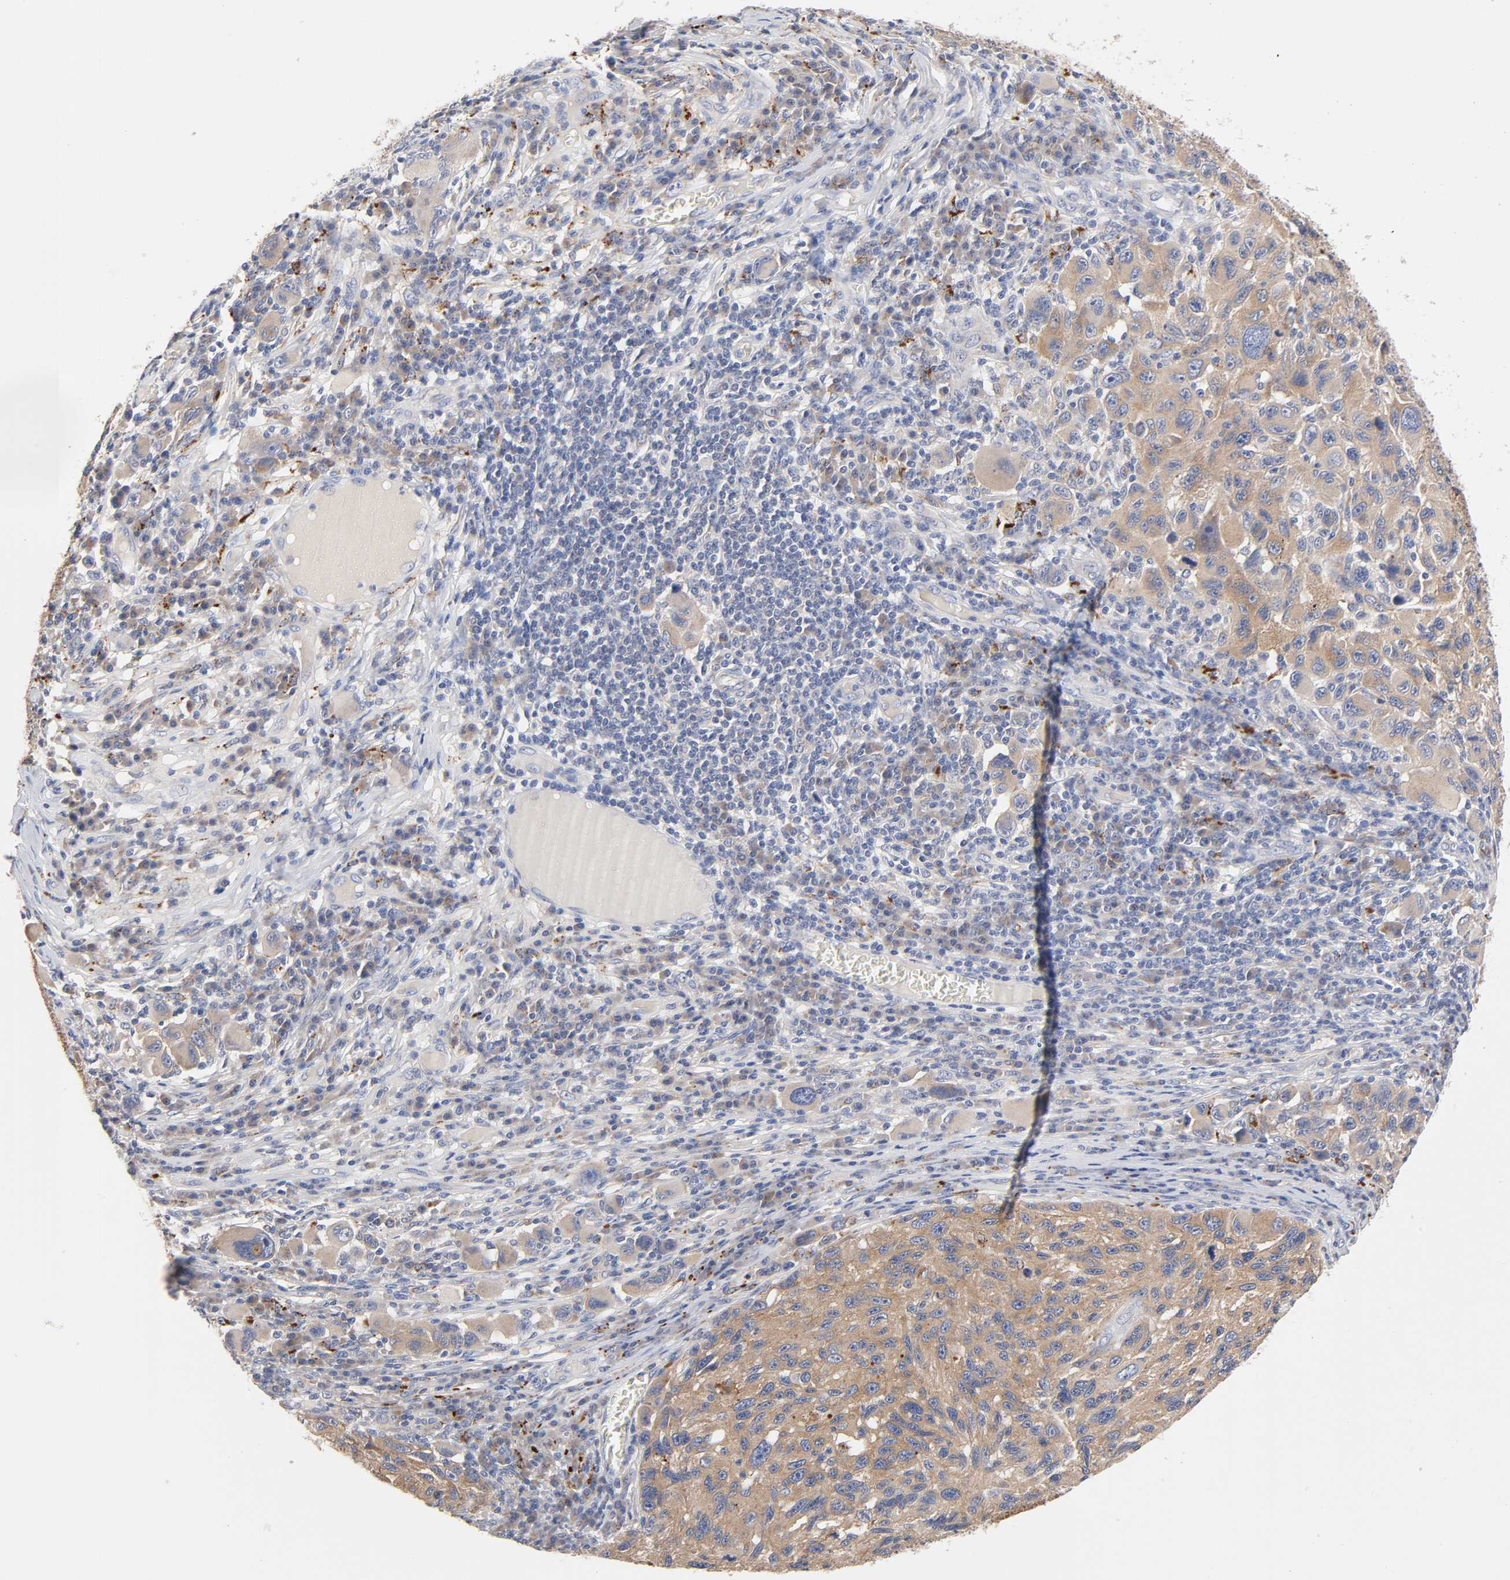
{"staining": {"intensity": "weak", "quantity": ">75%", "location": "cytoplasmic/membranous"}, "tissue": "melanoma", "cell_type": "Tumor cells", "image_type": "cancer", "snomed": [{"axis": "morphology", "description": "Malignant melanoma, NOS"}, {"axis": "topography", "description": "Skin"}], "caption": "This is a micrograph of immunohistochemistry staining of melanoma, which shows weak positivity in the cytoplasmic/membranous of tumor cells.", "gene": "C17orf75", "patient": {"sex": "male", "age": 53}}